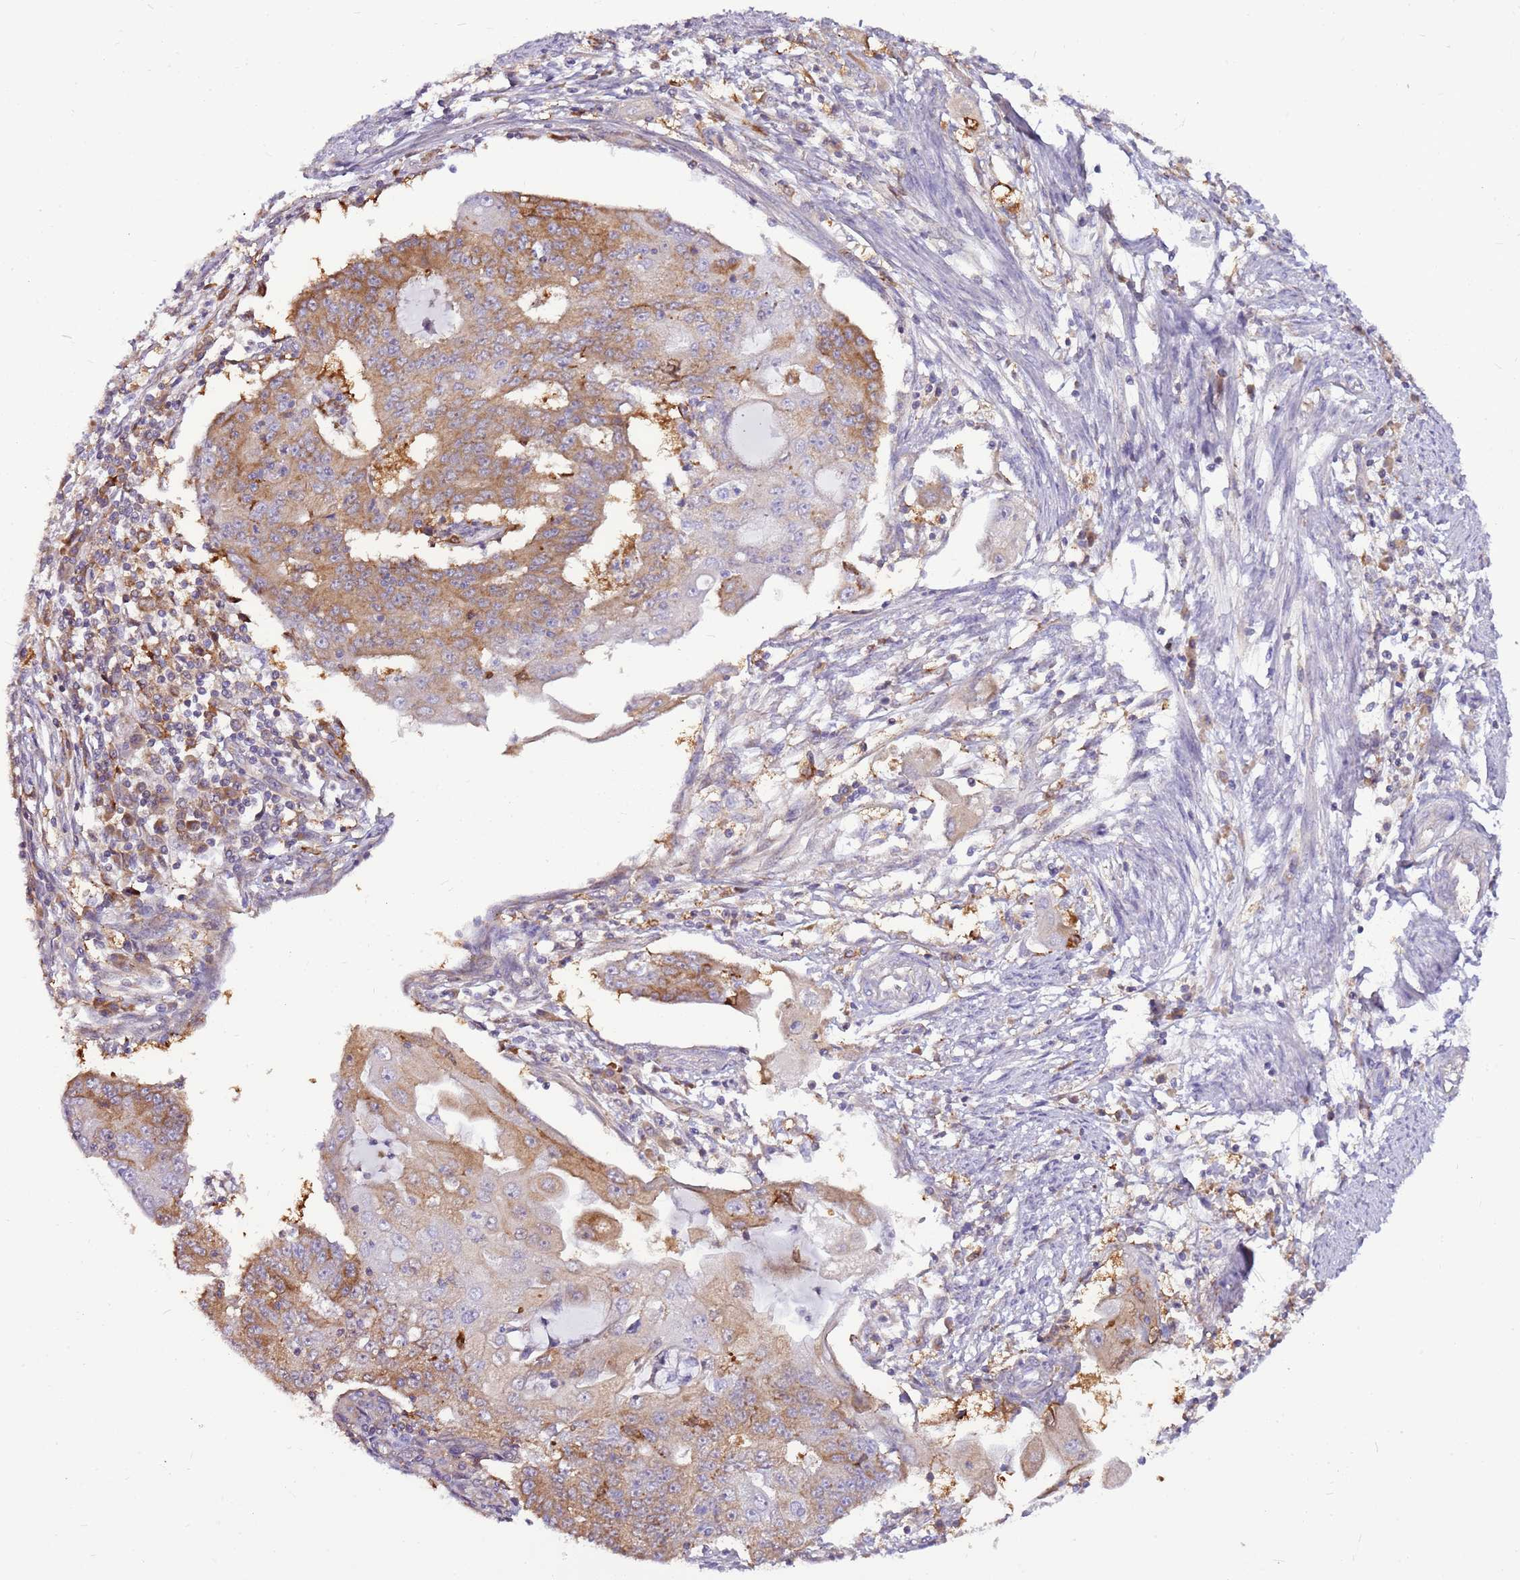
{"staining": {"intensity": "moderate", "quantity": "25%-75%", "location": "cytoplasmic/membranous"}, "tissue": "endometrial cancer", "cell_type": "Tumor cells", "image_type": "cancer", "snomed": [{"axis": "morphology", "description": "Adenocarcinoma, NOS"}, {"axis": "topography", "description": "Endometrium"}], "caption": "There is medium levels of moderate cytoplasmic/membranous positivity in tumor cells of adenocarcinoma (endometrial), as demonstrated by immunohistochemical staining (brown color).", "gene": "ATXN2L", "patient": {"sex": "female", "age": 56}}